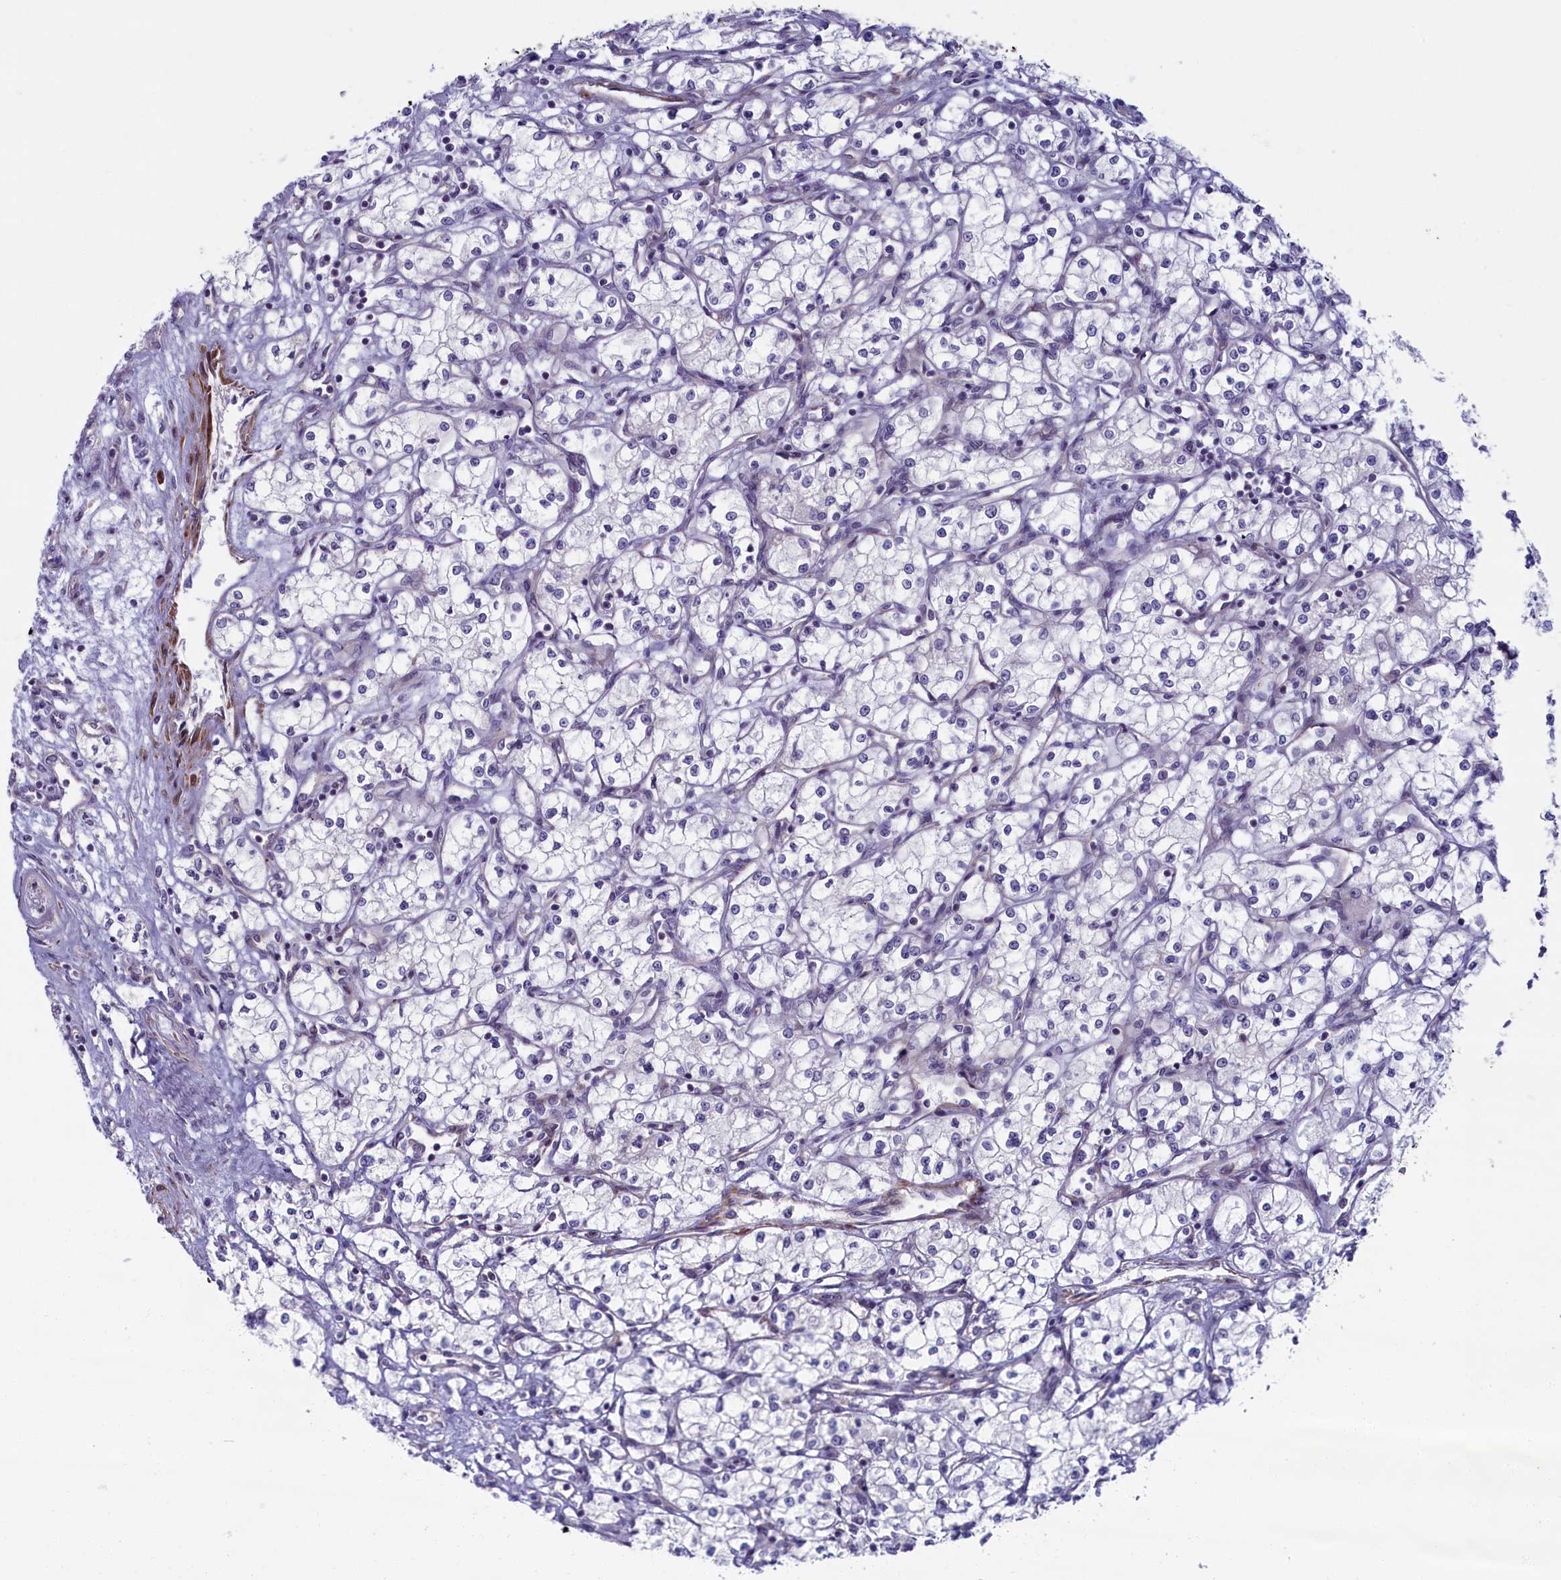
{"staining": {"intensity": "negative", "quantity": "none", "location": "none"}, "tissue": "renal cancer", "cell_type": "Tumor cells", "image_type": "cancer", "snomed": [{"axis": "morphology", "description": "Adenocarcinoma, NOS"}, {"axis": "topography", "description": "Kidney"}], "caption": "DAB (3,3'-diaminobenzidine) immunohistochemical staining of renal adenocarcinoma exhibits no significant staining in tumor cells. Nuclei are stained in blue.", "gene": "TRPM4", "patient": {"sex": "male", "age": 59}}